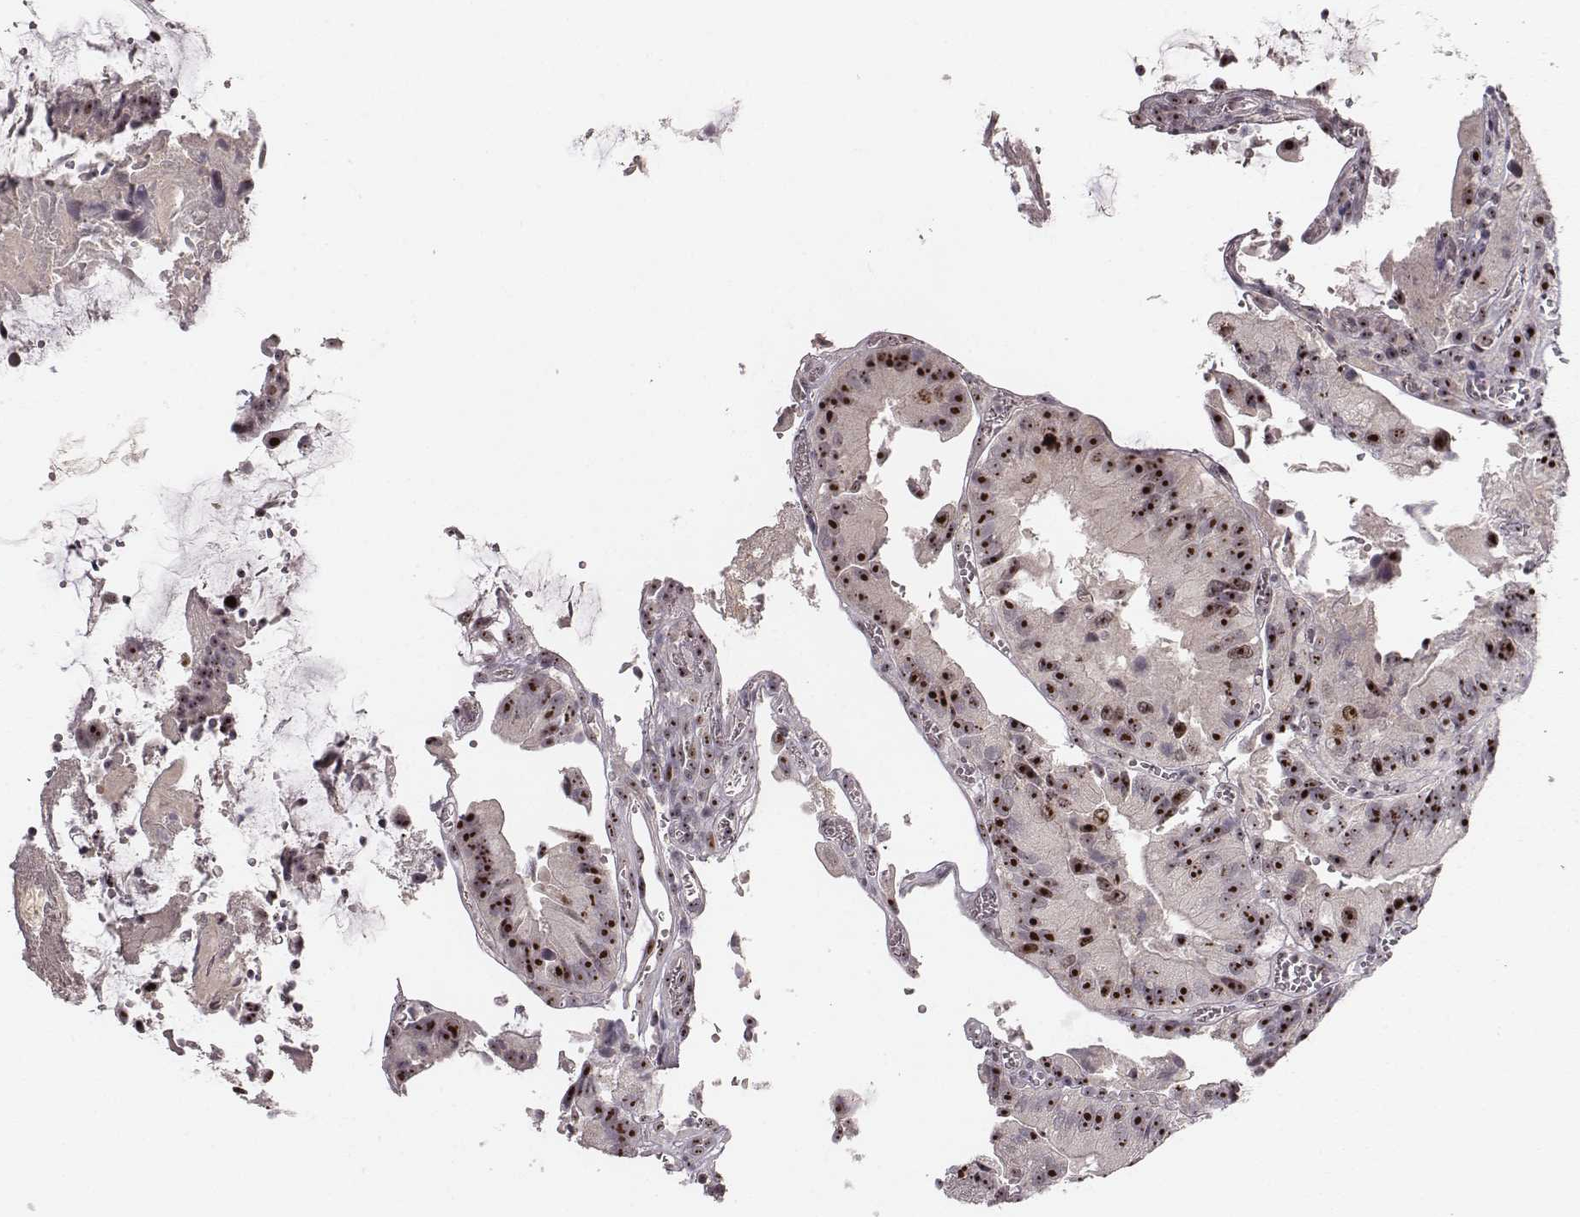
{"staining": {"intensity": "strong", "quantity": ">75%", "location": "nuclear"}, "tissue": "colorectal cancer", "cell_type": "Tumor cells", "image_type": "cancer", "snomed": [{"axis": "morphology", "description": "Adenocarcinoma, NOS"}, {"axis": "topography", "description": "Colon"}], "caption": "The micrograph demonstrates staining of adenocarcinoma (colorectal), revealing strong nuclear protein positivity (brown color) within tumor cells. Ihc stains the protein in brown and the nuclei are stained blue.", "gene": "NOP56", "patient": {"sex": "female", "age": 86}}